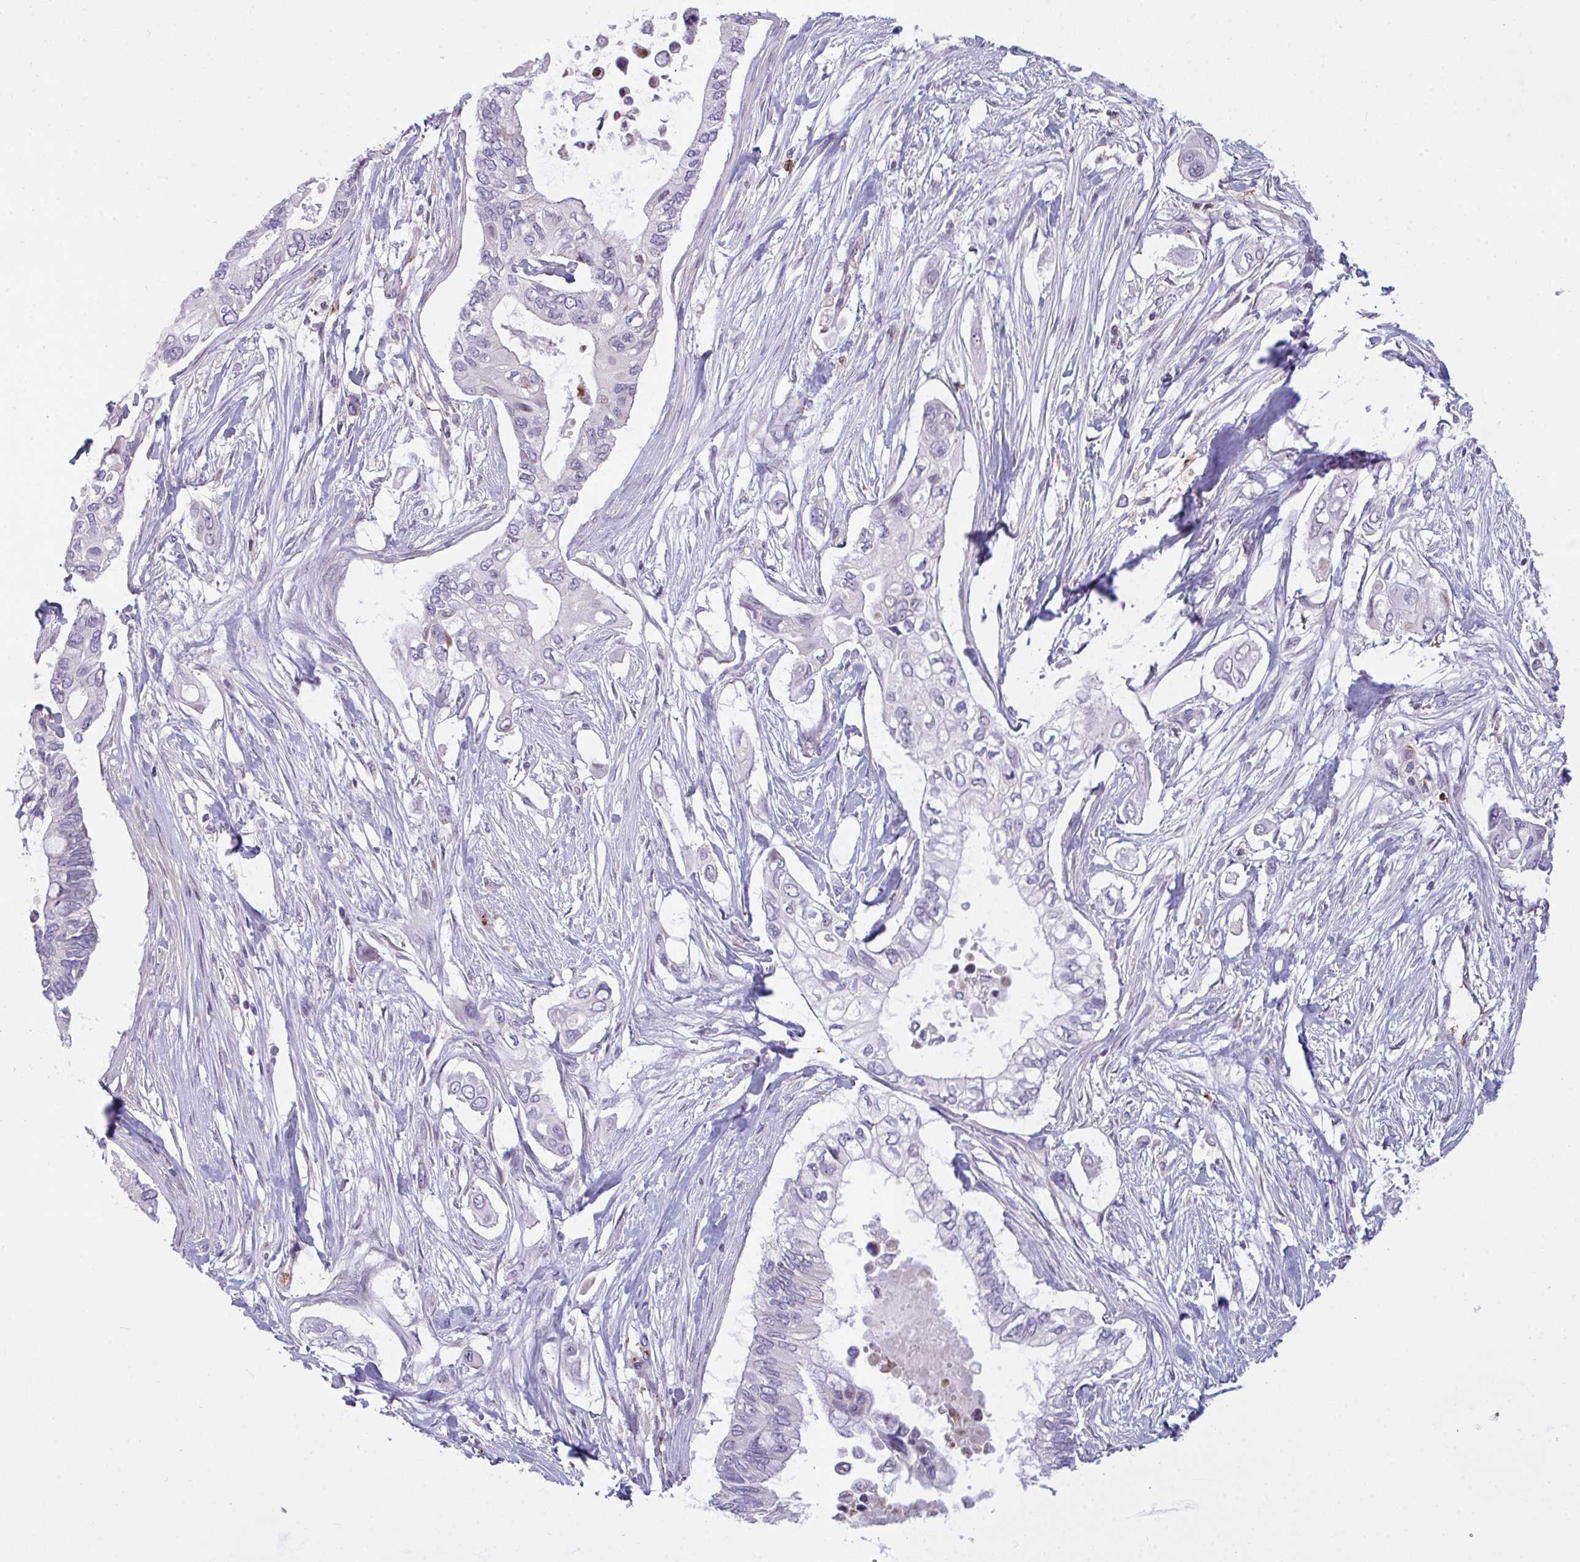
{"staining": {"intensity": "negative", "quantity": "none", "location": "none"}, "tissue": "pancreatic cancer", "cell_type": "Tumor cells", "image_type": "cancer", "snomed": [{"axis": "morphology", "description": "Adenocarcinoma, NOS"}, {"axis": "topography", "description": "Pancreas"}], "caption": "Tumor cells show no significant protein positivity in pancreatic cancer (adenocarcinoma). (DAB (3,3'-diaminobenzidine) IHC, high magnification).", "gene": "SEMA6B", "patient": {"sex": "female", "age": 63}}